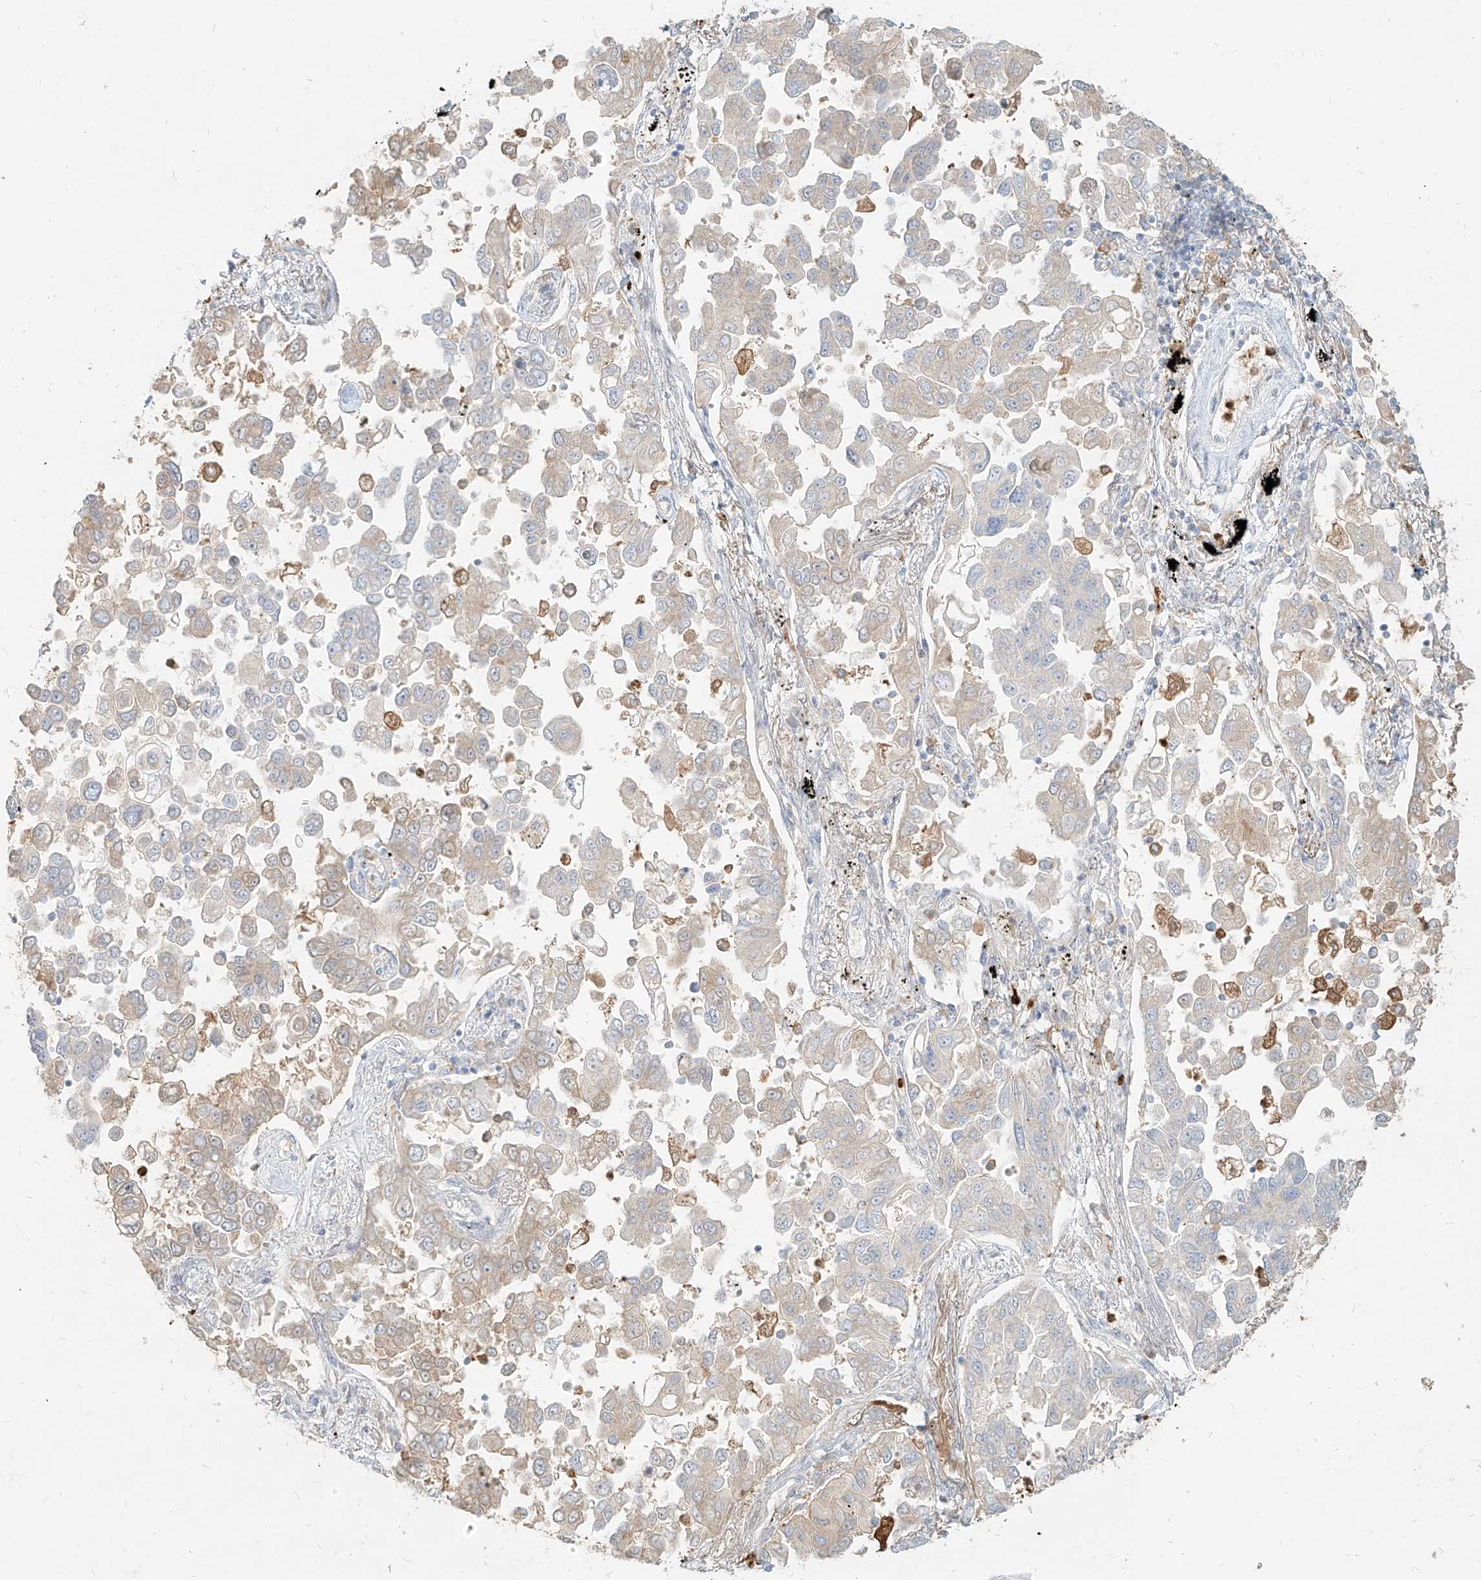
{"staining": {"intensity": "weak", "quantity": "<25%", "location": "cytoplasmic/membranous"}, "tissue": "lung cancer", "cell_type": "Tumor cells", "image_type": "cancer", "snomed": [{"axis": "morphology", "description": "Adenocarcinoma, NOS"}, {"axis": "topography", "description": "Lung"}], "caption": "Immunohistochemical staining of human lung cancer (adenocarcinoma) demonstrates no significant expression in tumor cells.", "gene": "PGD", "patient": {"sex": "female", "age": 67}}